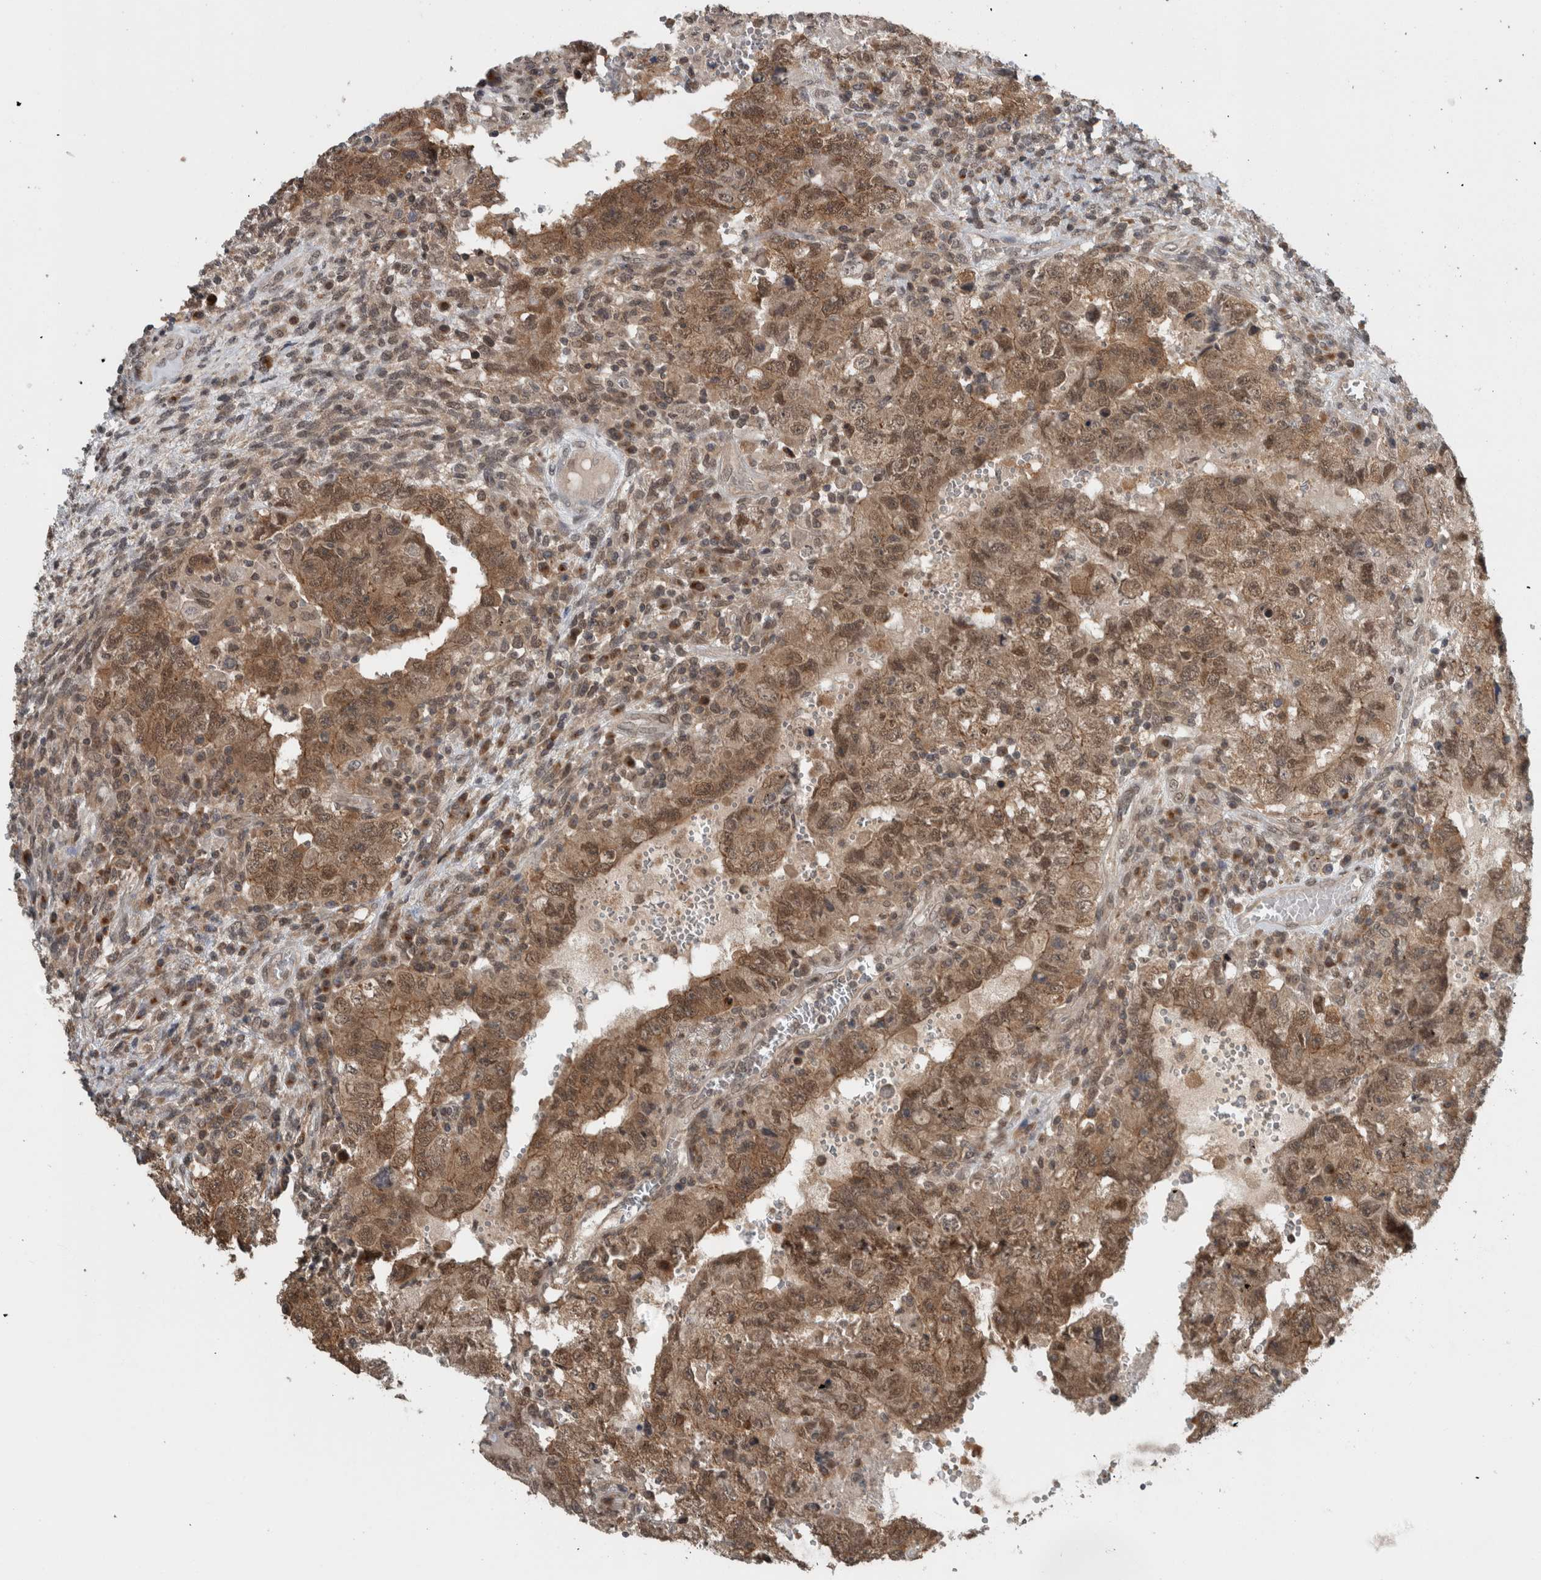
{"staining": {"intensity": "moderate", "quantity": ">75%", "location": "cytoplasmic/membranous,nuclear"}, "tissue": "testis cancer", "cell_type": "Tumor cells", "image_type": "cancer", "snomed": [{"axis": "morphology", "description": "Carcinoma, Embryonal, NOS"}, {"axis": "topography", "description": "Testis"}], "caption": "Embryonal carcinoma (testis) was stained to show a protein in brown. There is medium levels of moderate cytoplasmic/membranous and nuclear staining in about >75% of tumor cells.", "gene": "SPAG7", "patient": {"sex": "male", "age": 26}}